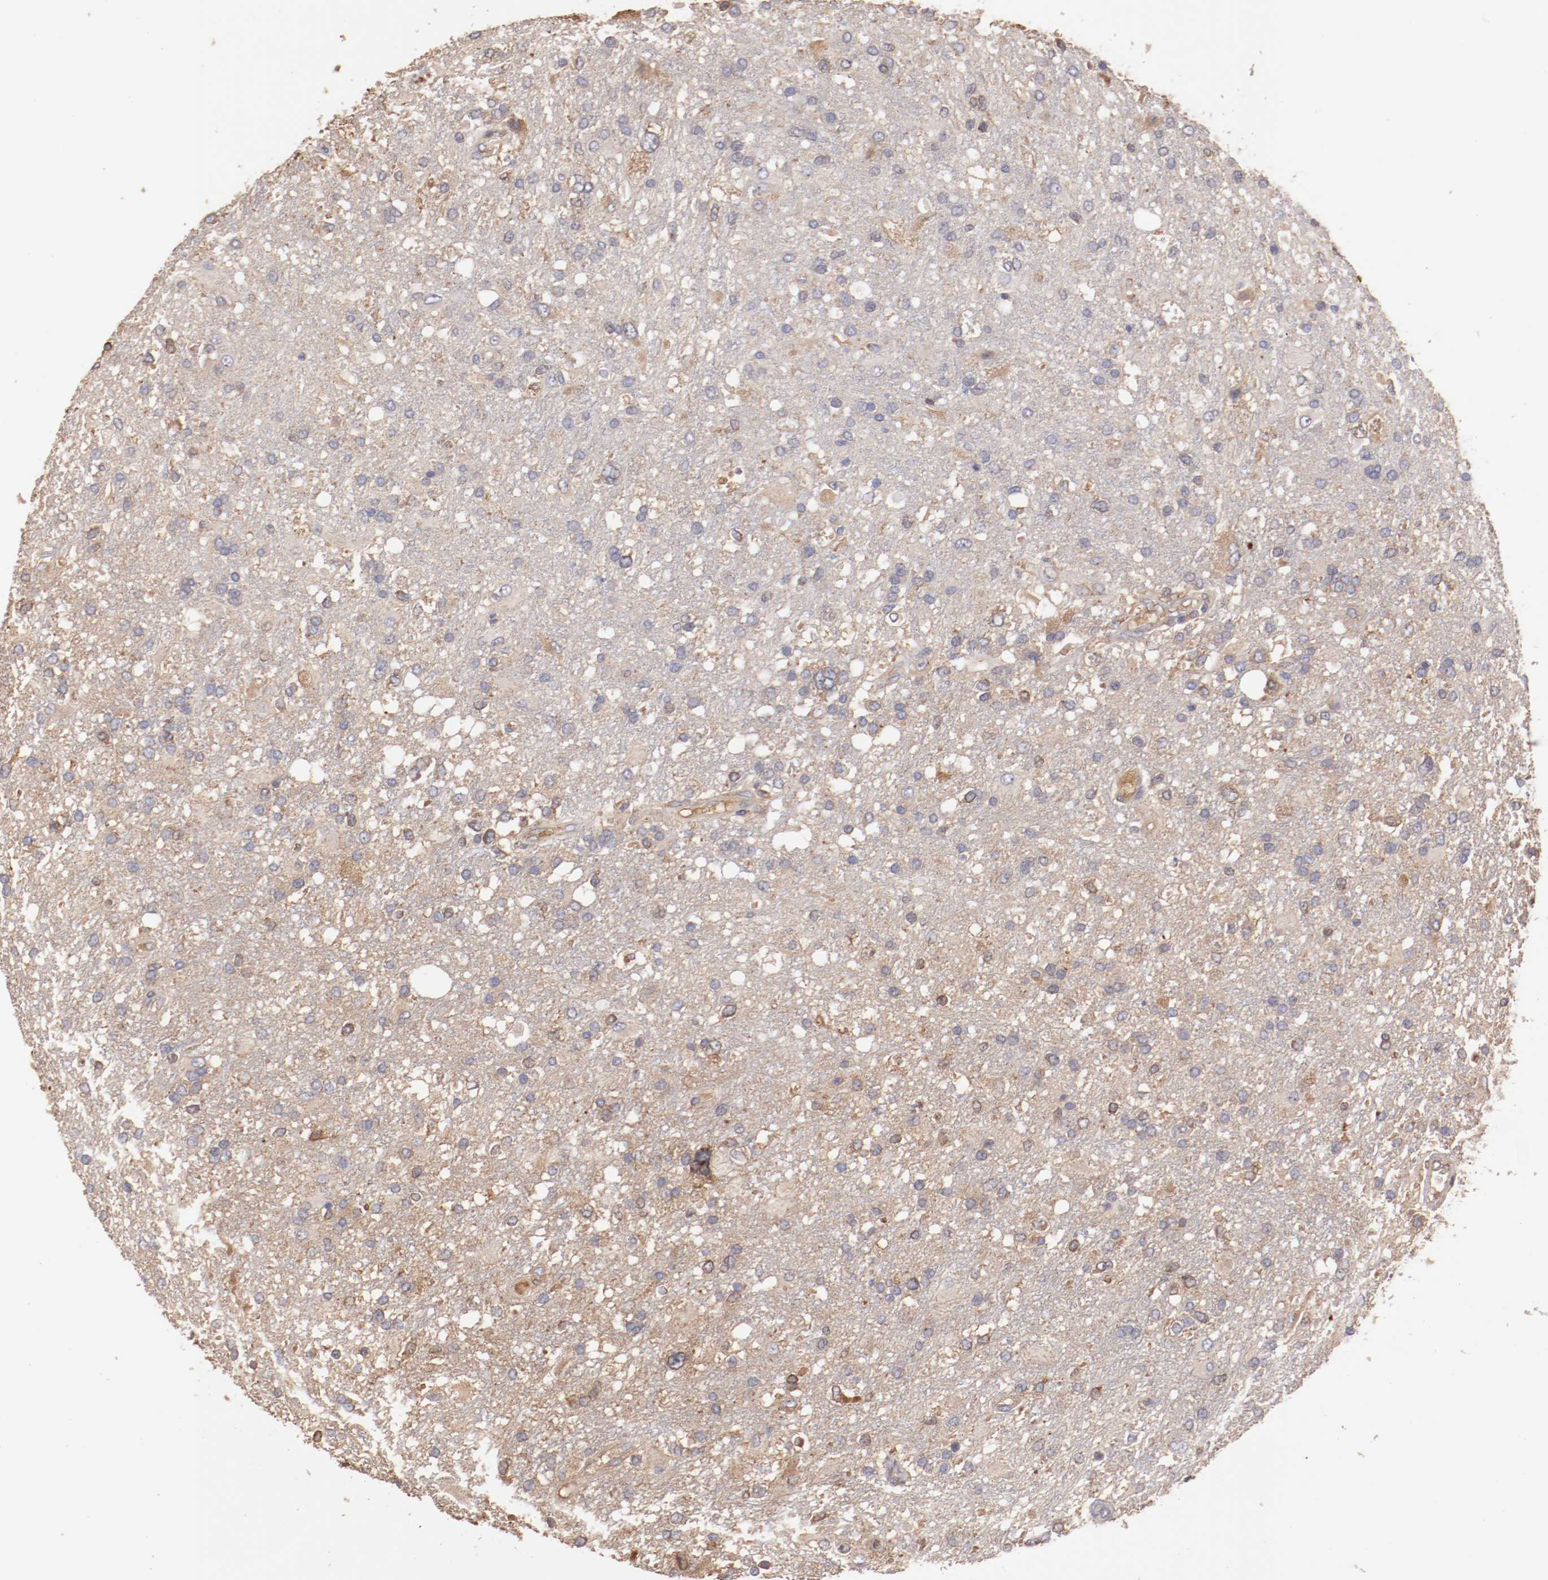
{"staining": {"intensity": "weak", "quantity": "25%-75%", "location": "cytoplasmic/membranous"}, "tissue": "glioma", "cell_type": "Tumor cells", "image_type": "cancer", "snomed": [{"axis": "morphology", "description": "Glioma, malignant, High grade"}, {"axis": "topography", "description": "Cerebral cortex"}], "caption": "IHC of human glioma shows low levels of weak cytoplasmic/membranous positivity in about 25%-75% of tumor cells.", "gene": "NFKBIE", "patient": {"sex": "male", "age": 79}}